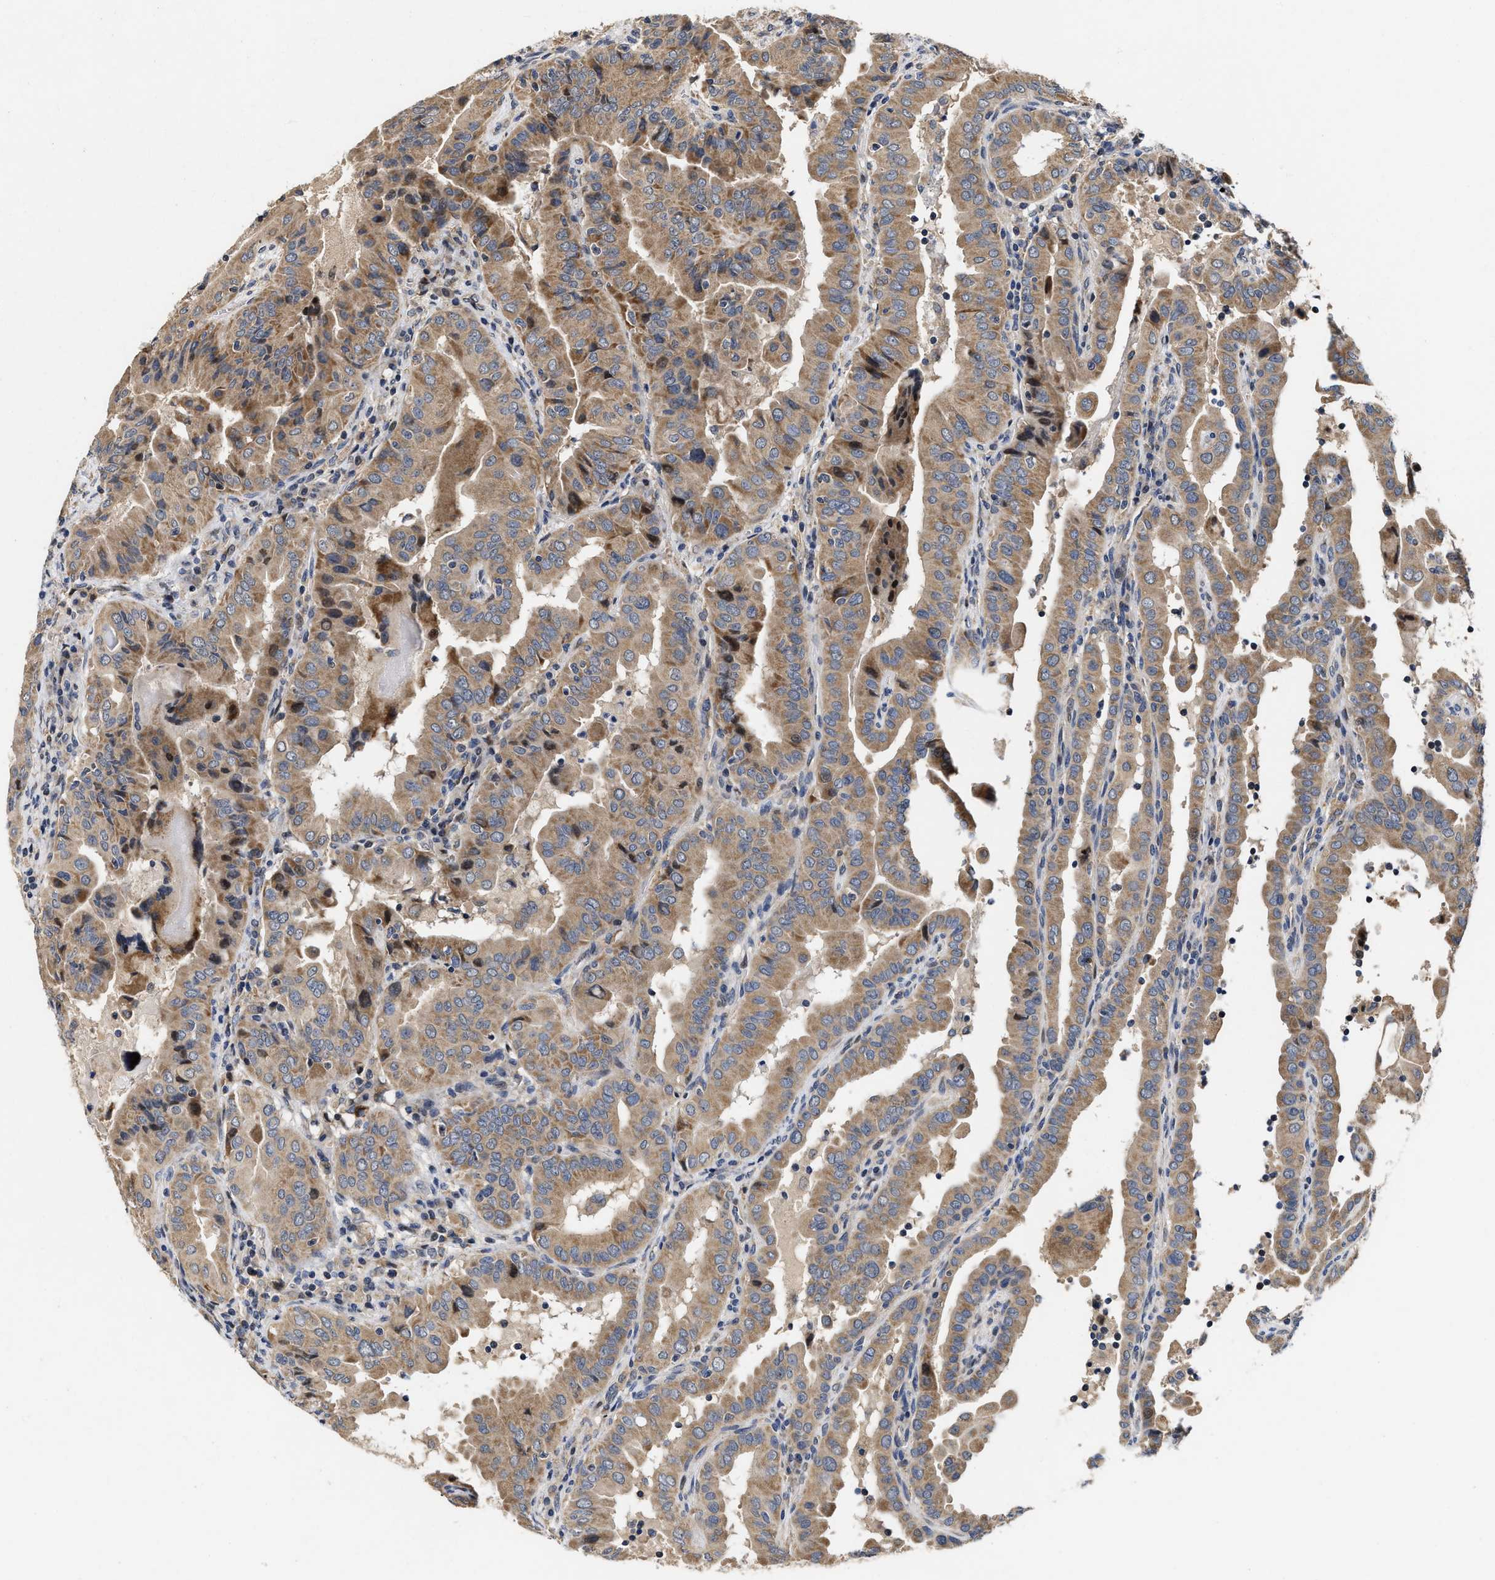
{"staining": {"intensity": "moderate", "quantity": ">75%", "location": "cytoplasmic/membranous"}, "tissue": "thyroid cancer", "cell_type": "Tumor cells", "image_type": "cancer", "snomed": [{"axis": "morphology", "description": "Papillary adenocarcinoma, NOS"}, {"axis": "topography", "description": "Thyroid gland"}], "caption": "This is an image of immunohistochemistry (IHC) staining of thyroid cancer, which shows moderate positivity in the cytoplasmic/membranous of tumor cells.", "gene": "SCYL2", "patient": {"sex": "male", "age": 33}}